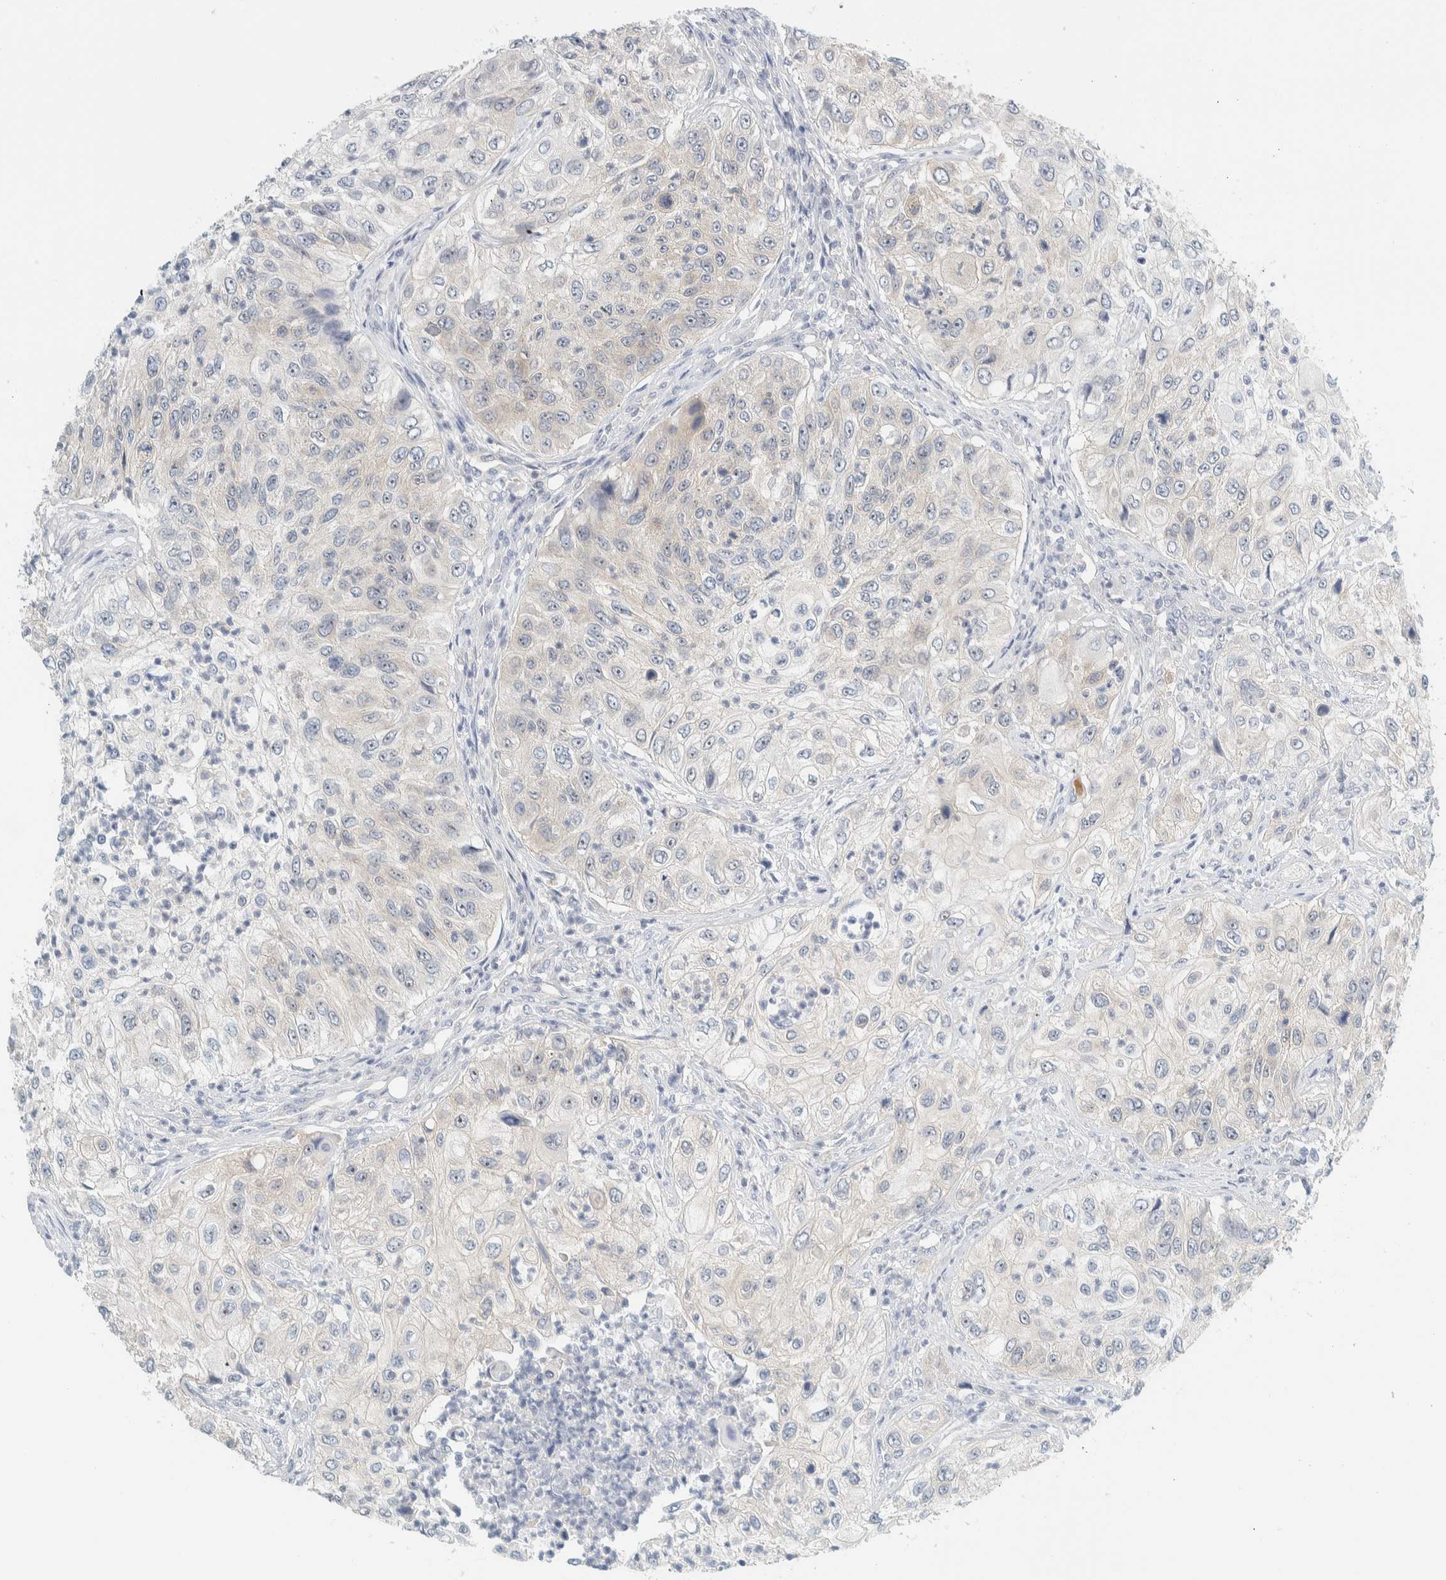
{"staining": {"intensity": "weak", "quantity": "<25%", "location": "nuclear"}, "tissue": "urothelial cancer", "cell_type": "Tumor cells", "image_type": "cancer", "snomed": [{"axis": "morphology", "description": "Urothelial carcinoma, High grade"}, {"axis": "topography", "description": "Urinary bladder"}], "caption": "Tumor cells show no significant expression in urothelial carcinoma (high-grade).", "gene": "NDE1", "patient": {"sex": "female", "age": 60}}